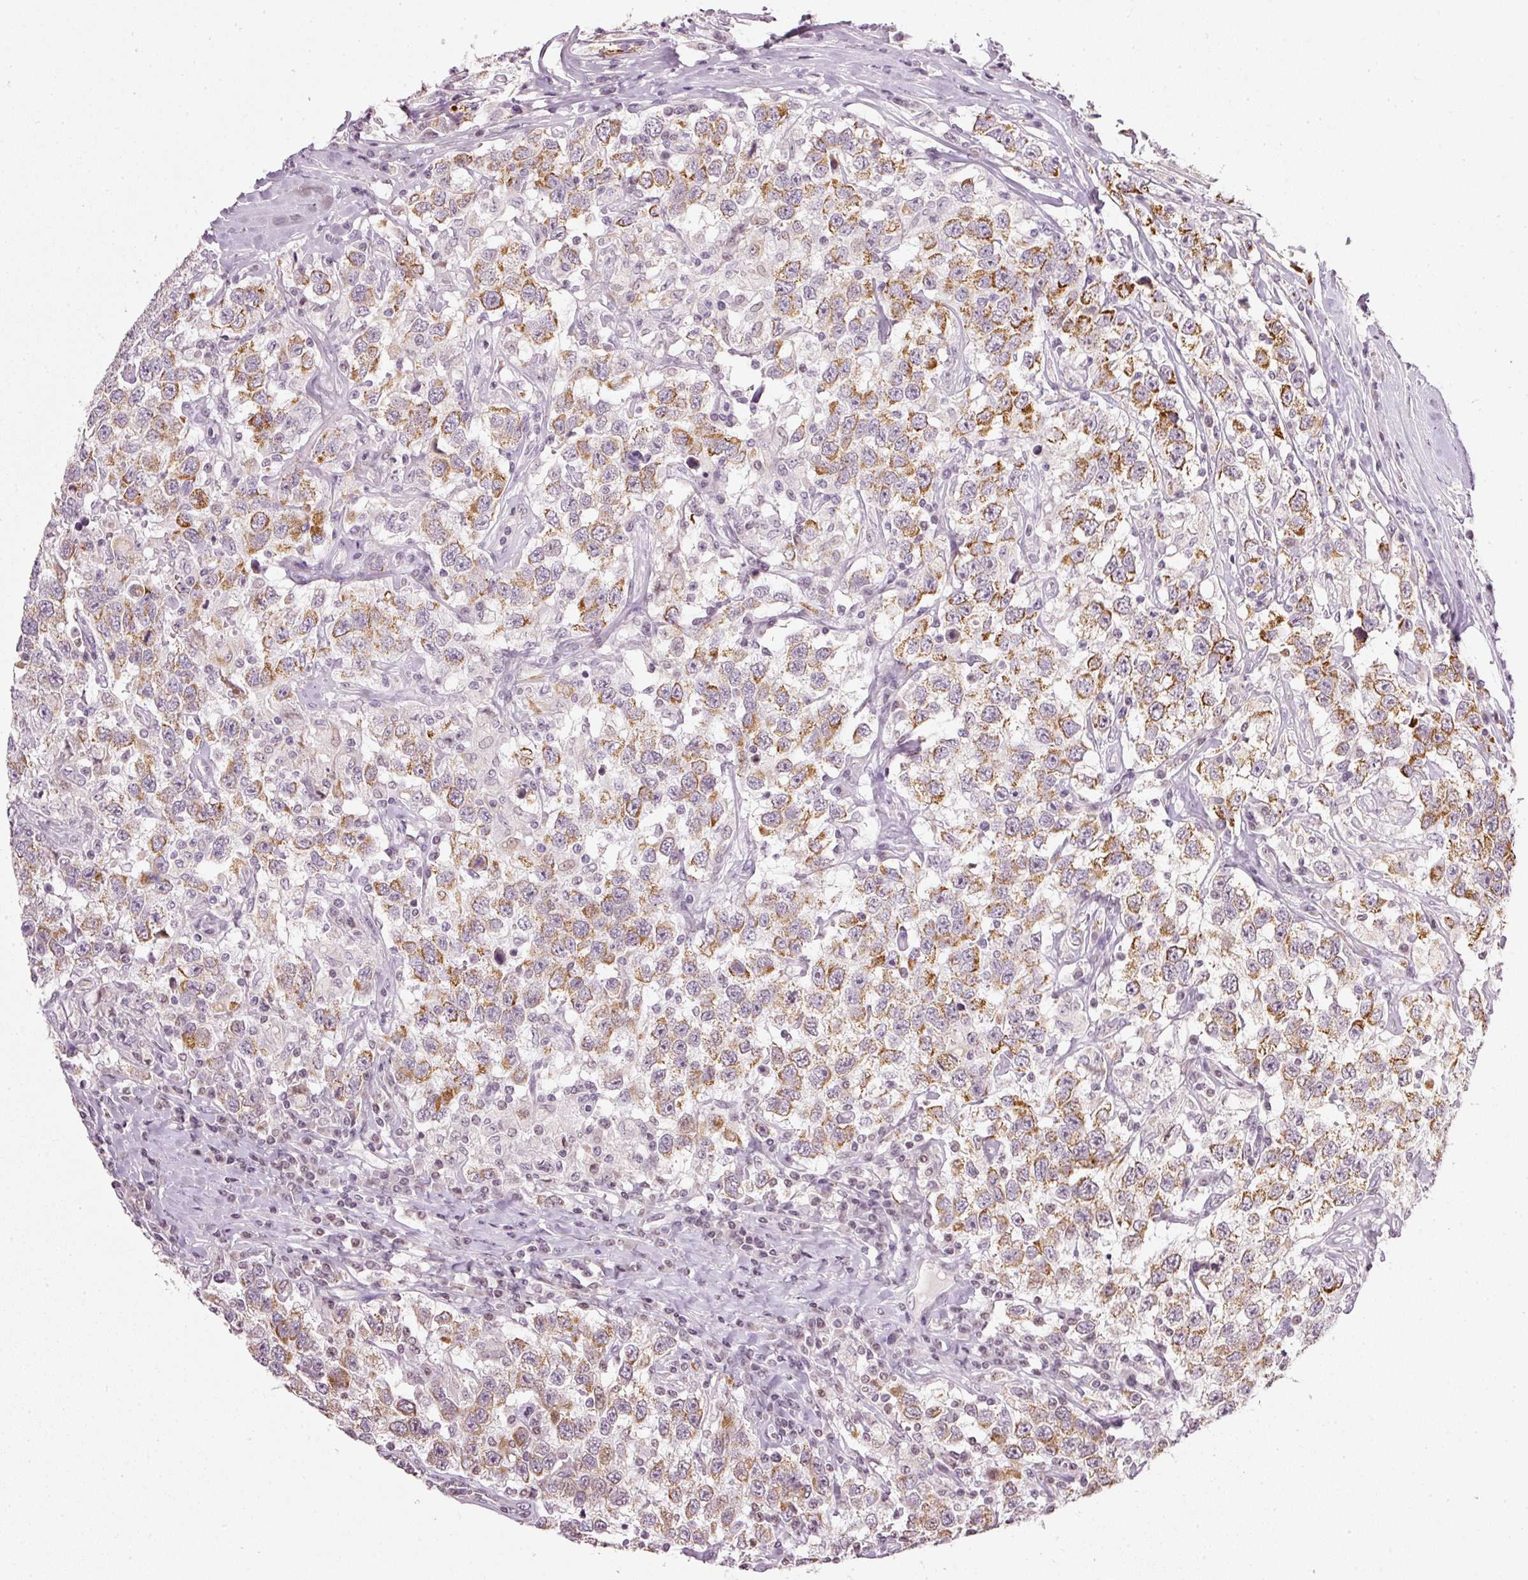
{"staining": {"intensity": "moderate", "quantity": ">75%", "location": "cytoplasmic/membranous"}, "tissue": "testis cancer", "cell_type": "Tumor cells", "image_type": "cancer", "snomed": [{"axis": "morphology", "description": "Seminoma, NOS"}, {"axis": "topography", "description": "Testis"}], "caption": "Protein expression analysis of testis cancer (seminoma) reveals moderate cytoplasmic/membranous positivity in about >75% of tumor cells. (brown staining indicates protein expression, while blue staining denotes nuclei).", "gene": "NRDE2", "patient": {"sex": "male", "age": 41}}